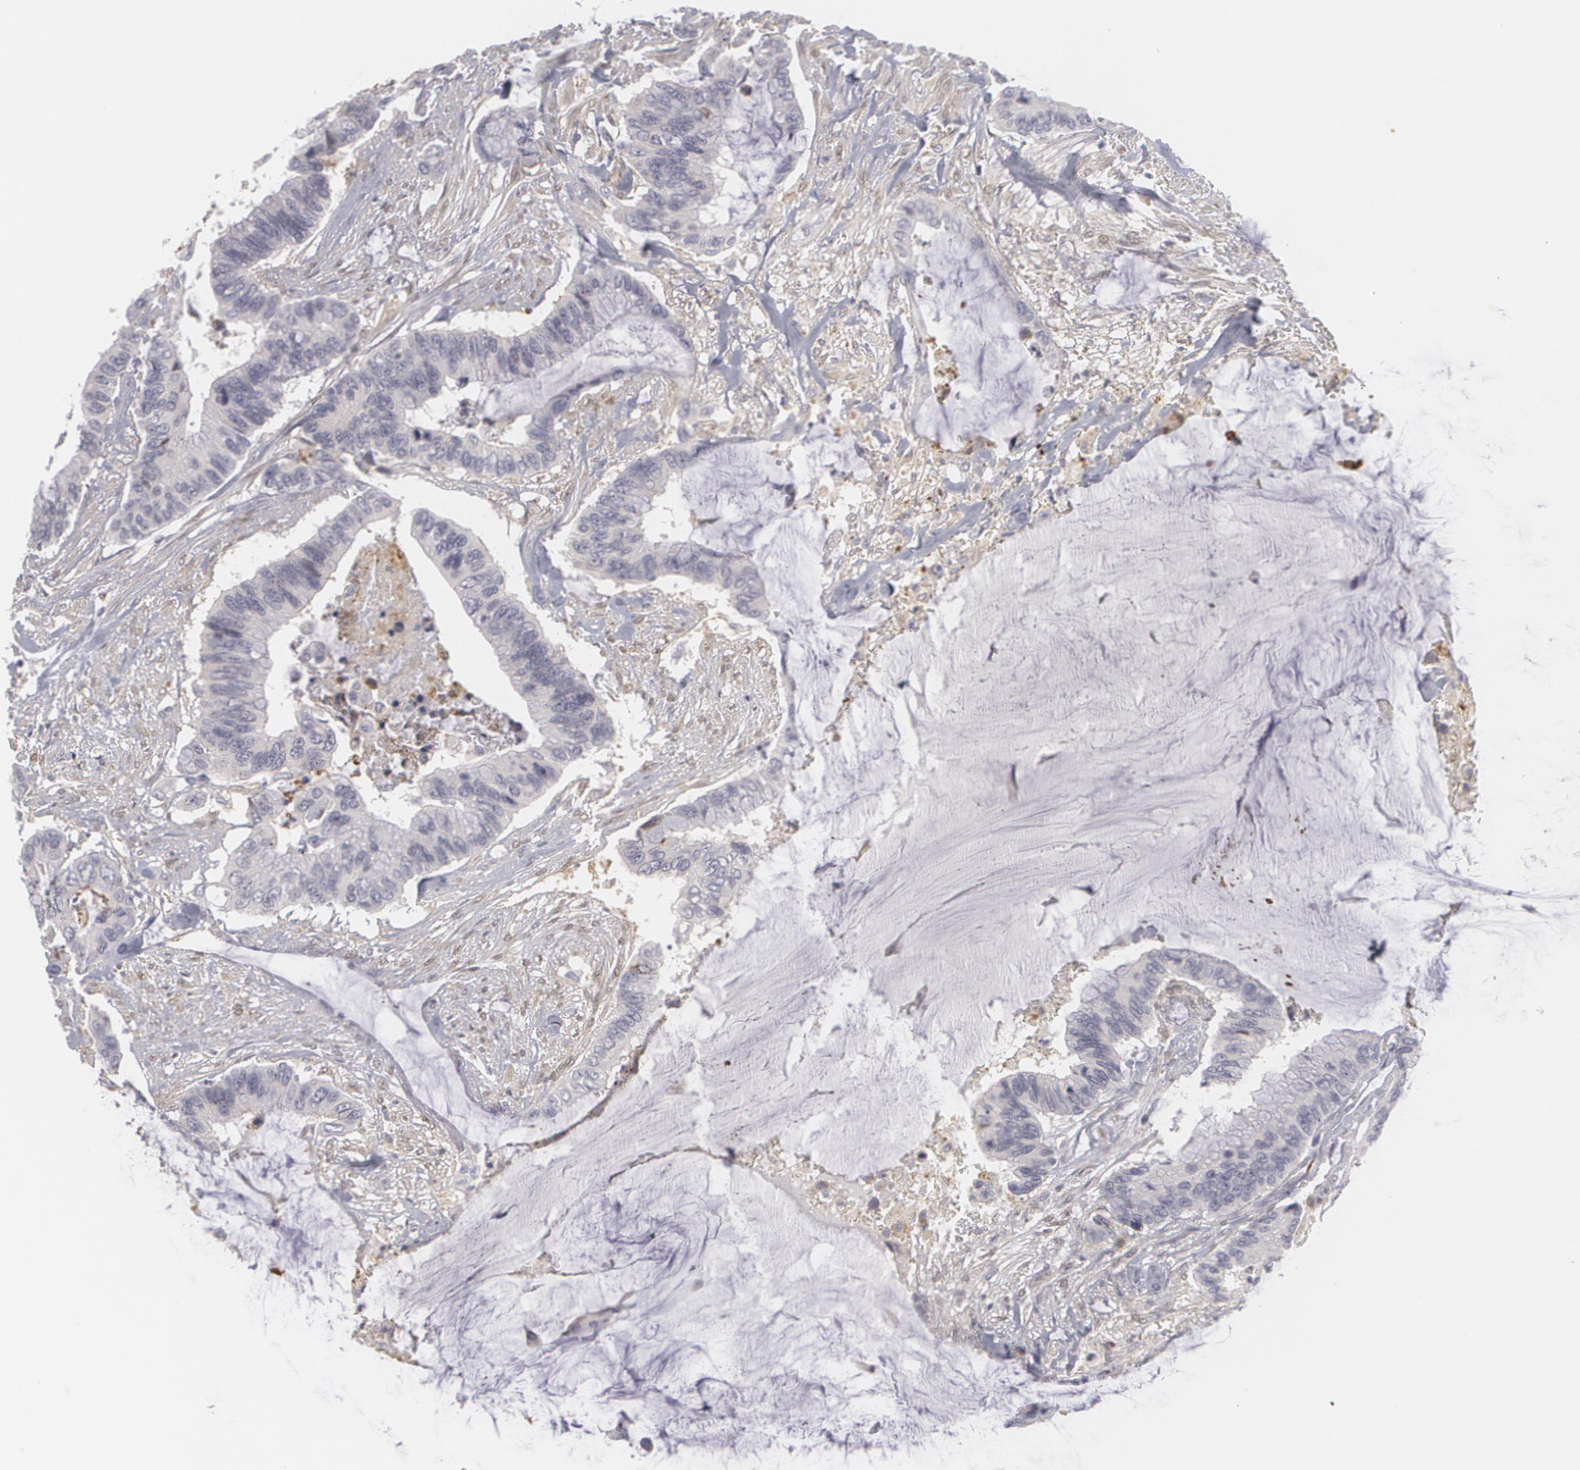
{"staining": {"intensity": "negative", "quantity": "none", "location": "none"}, "tissue": "colorectal cancer", "cell_type": "Tumor cells", "image_type": "cancer", "snomed": [{"axis": "morphology", "description": "Adenocarcinoma, NOS"}, {"axis": "topography", "description": "Rectum"}], "caption": "Tumor cells are negative for protein expression in human colorectal cancer (adenocarcinoma).", "gene": "EFS", "patient": {"sex": "female", "age": 59}}